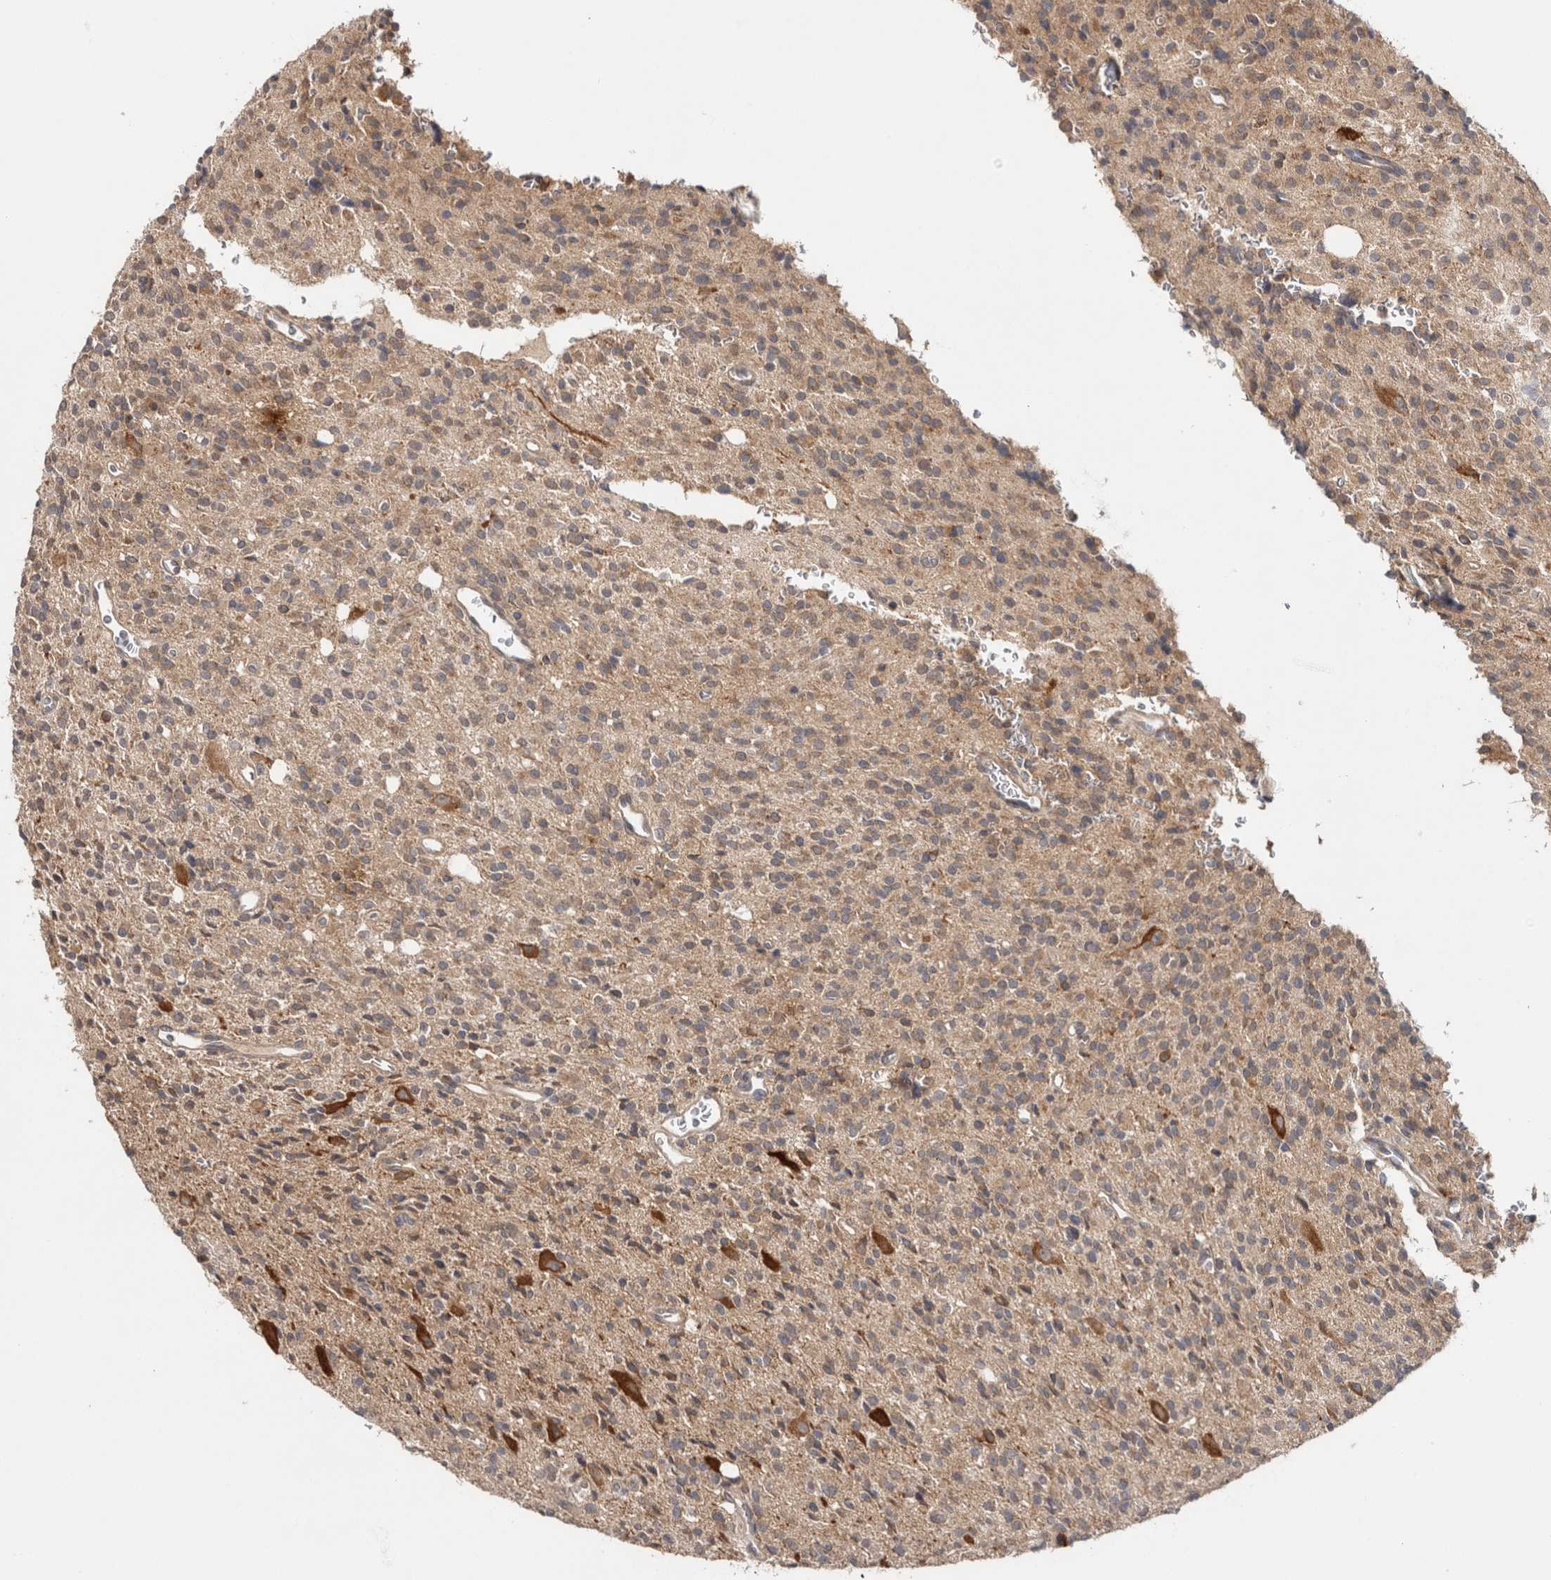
{"staining": {"intensity": "weak", "quantity": ">75%", "location": "cytoplasmic/membranous"}, "tissue": "glioma", "cell_type": "Tumor cells", "image_type": "cancer", "snomed": [{"axis": "morphology", "description": "Glioma, malignant, High grade"}, {"axis": "topography", "description": "Brain"}], "caption": "Immunohistochemical staining of glioma reveals low levels of weak cytoplasmic/membranous protein positivity in about >75% of tumor cells. The protein is shown in brown color, while the nuclei are stained blue.", "gene": "HMOX2", "patient": {"sex": "male", "age": 34}}